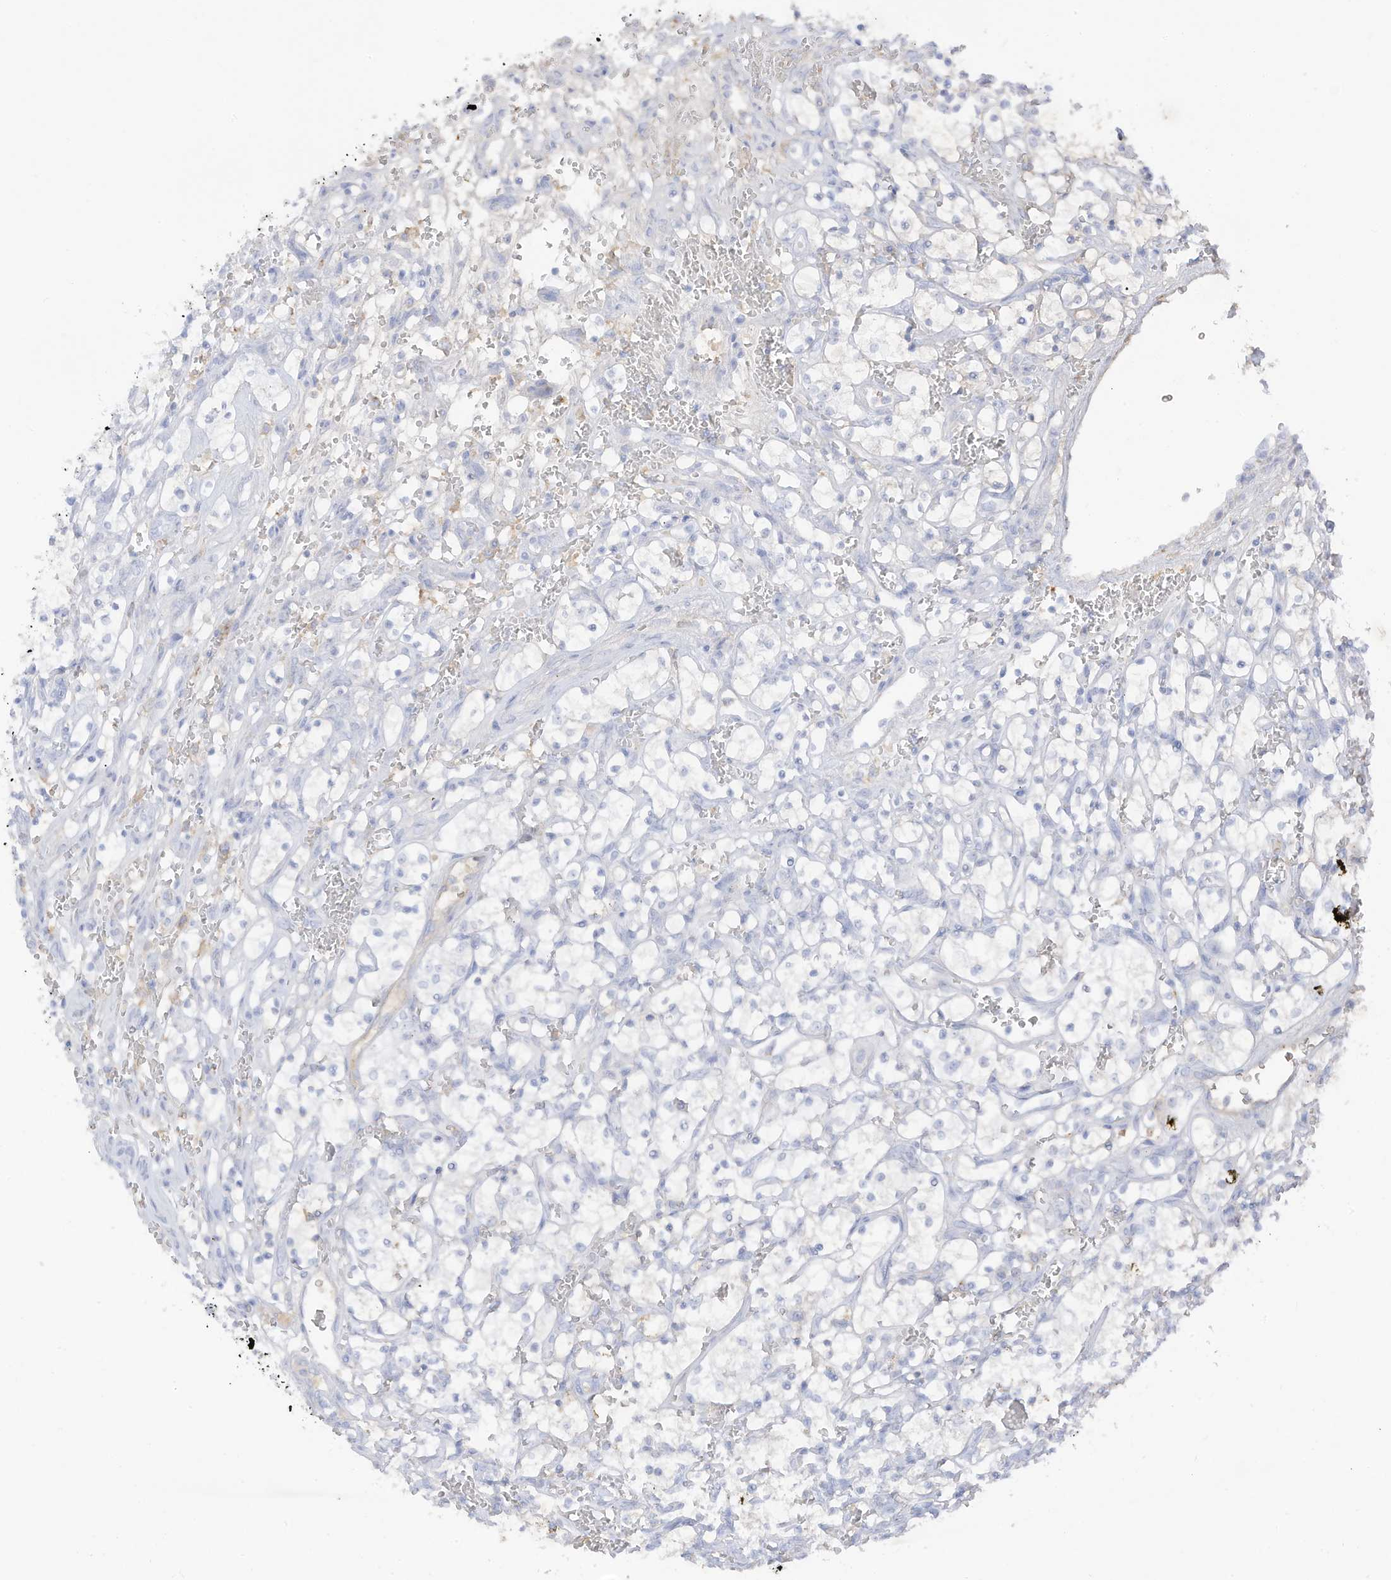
{"staining": {"intensity": "negative", "quantity": "none", "location": "none"}, "tissue": "renal cancer", "cell_type": "Tumor cells", "image_type": "cancer", "snomed": [{"axis": "morphology", "description": "Adenocarcinoma, NOS"}, {"axis": "topography", "description": "Kidney"}], "caption": "Tumor cells are negative for protein expression in human adenocarcinoma (renal).", "gene": "HSD17B13", "patient": {"sex": "female", "age": 69}}